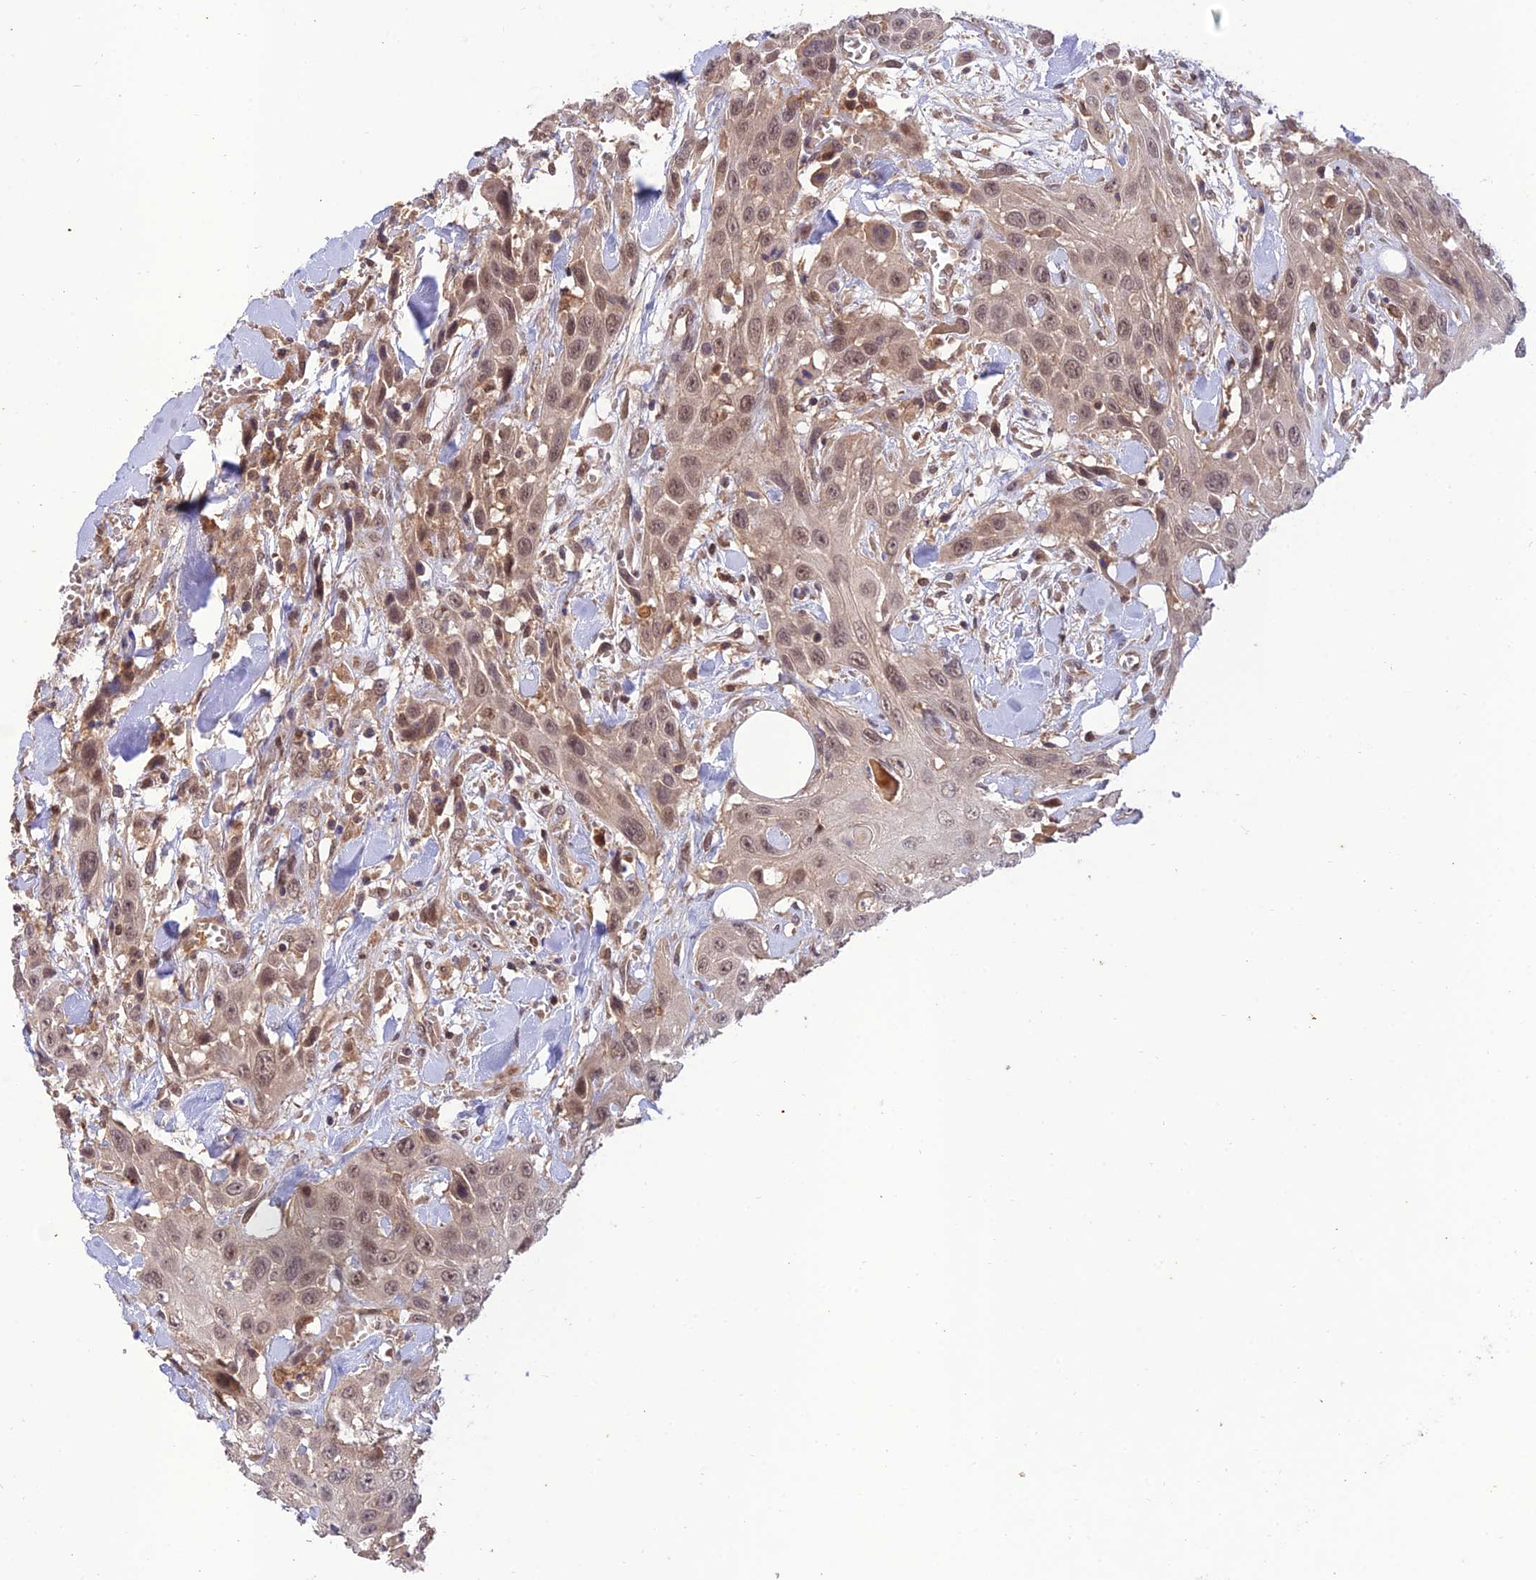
{"staining": {"intensity": "moderate", "quantity": ">75%", "location": "nuclear"}, "tissue": "head and neck cancer", "cell_type": "Tumor cells", "image_type": "cancer", "snomed": [{"axis": "morphology", "description": "Squamous cell carcinoma, NOS"}, {"axis": "topography", "description": "Head-Neck"}], "caption": "The photomicrograph reveals a brown stain indicating the presence of a protein in the nuclear of tumor cells in head and neck squamous cell carcinoma.", "gene": "REV1", "patient": {"sex": "male", "age": 81}}